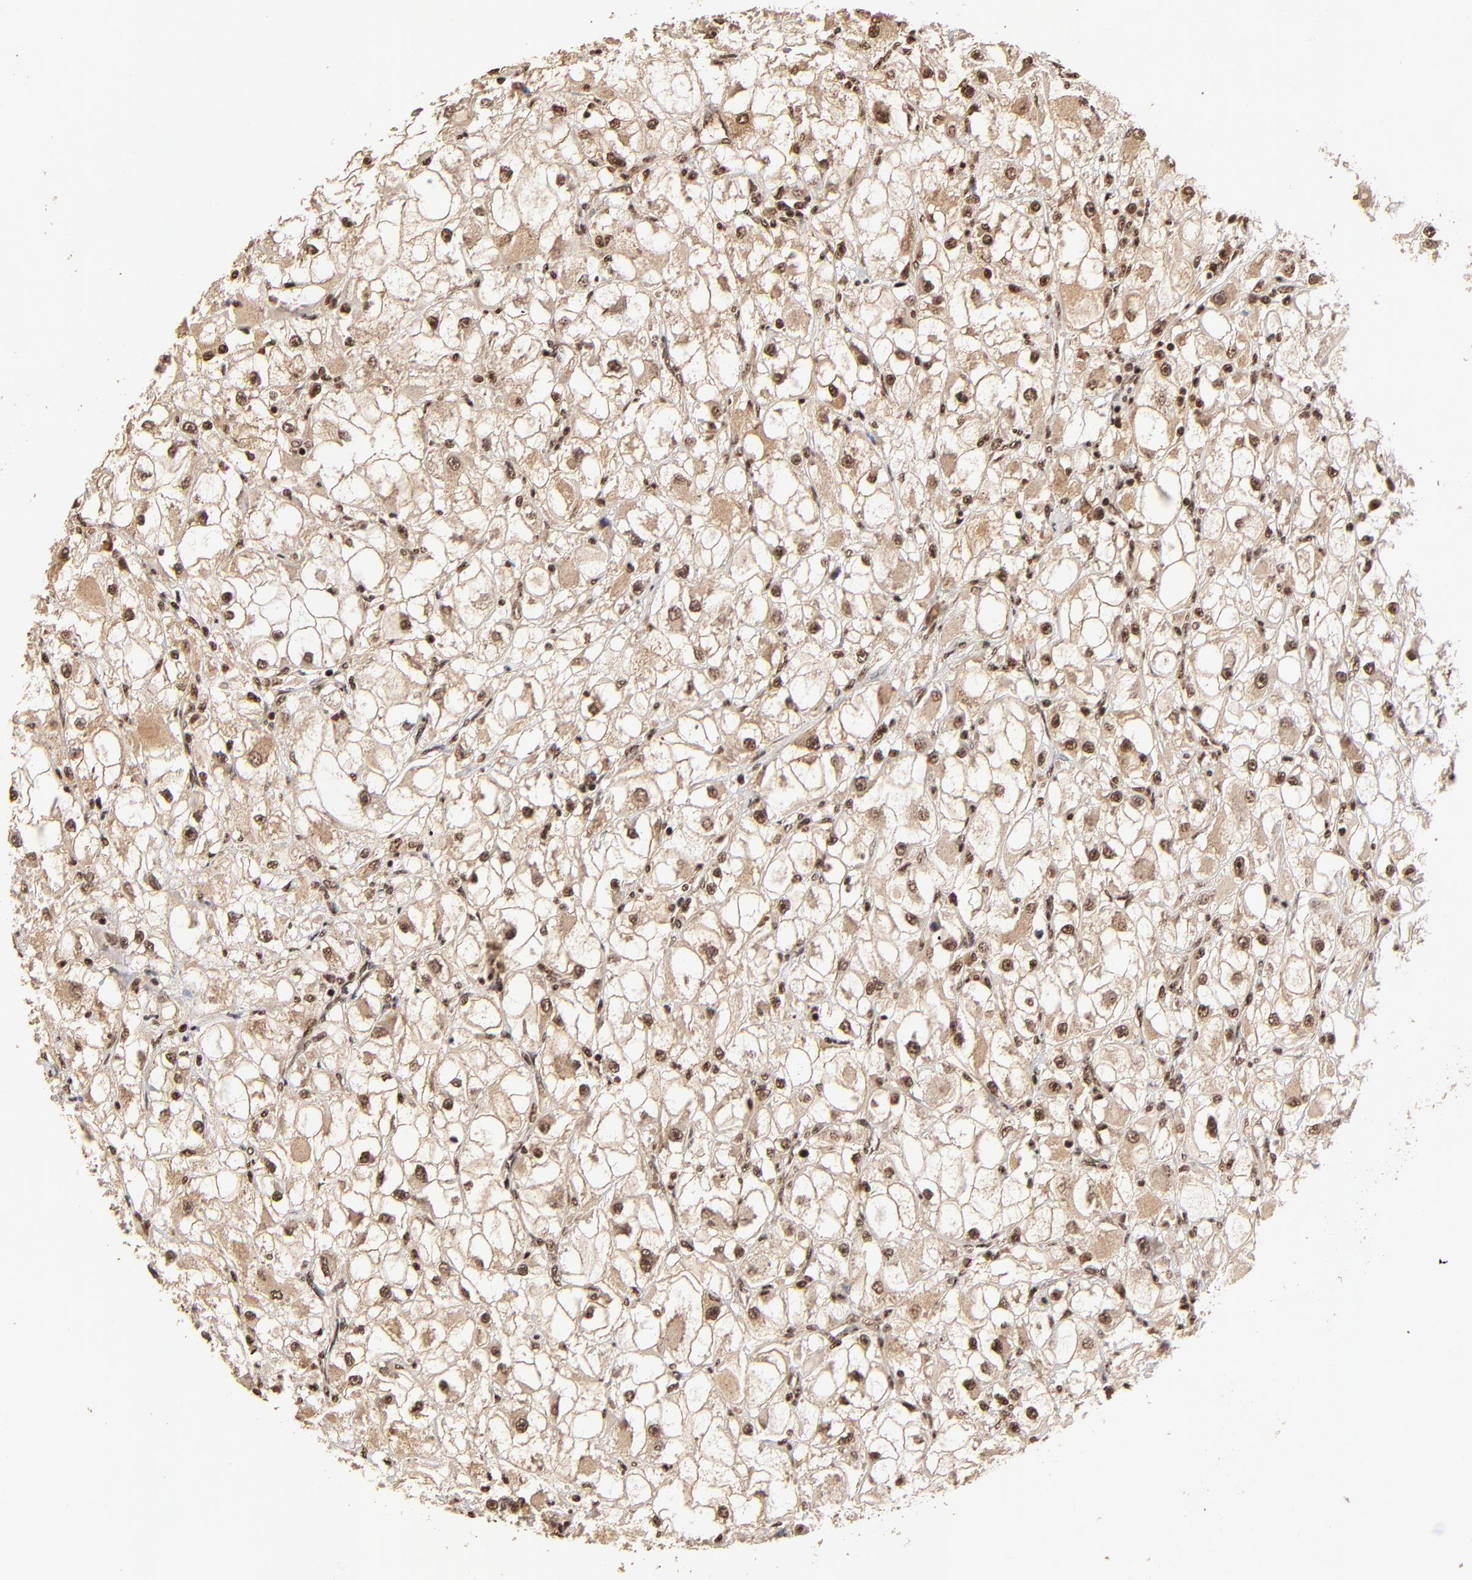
{"staining": {"intensity": "moderate", "quantity": ">75%", "location": "cytoplasmic/membranous,nuclear"}, "tissue": "renal cancer", "cell_type": "Tumor cells", "image_type": "cancer", "snomed": [{"axis": "morphology", "description": "Adenocarcinoma, NOS"}, {"axis": "topography", "description": "Kidney"}], "caption": "A brown stain labels moderate cytoplasmic/membranous and nuclear positivity of a protein in renal adenocarcinoma tumor cells.", "gene": "MED12", "patient": {"sex": "female", "age": 73}}